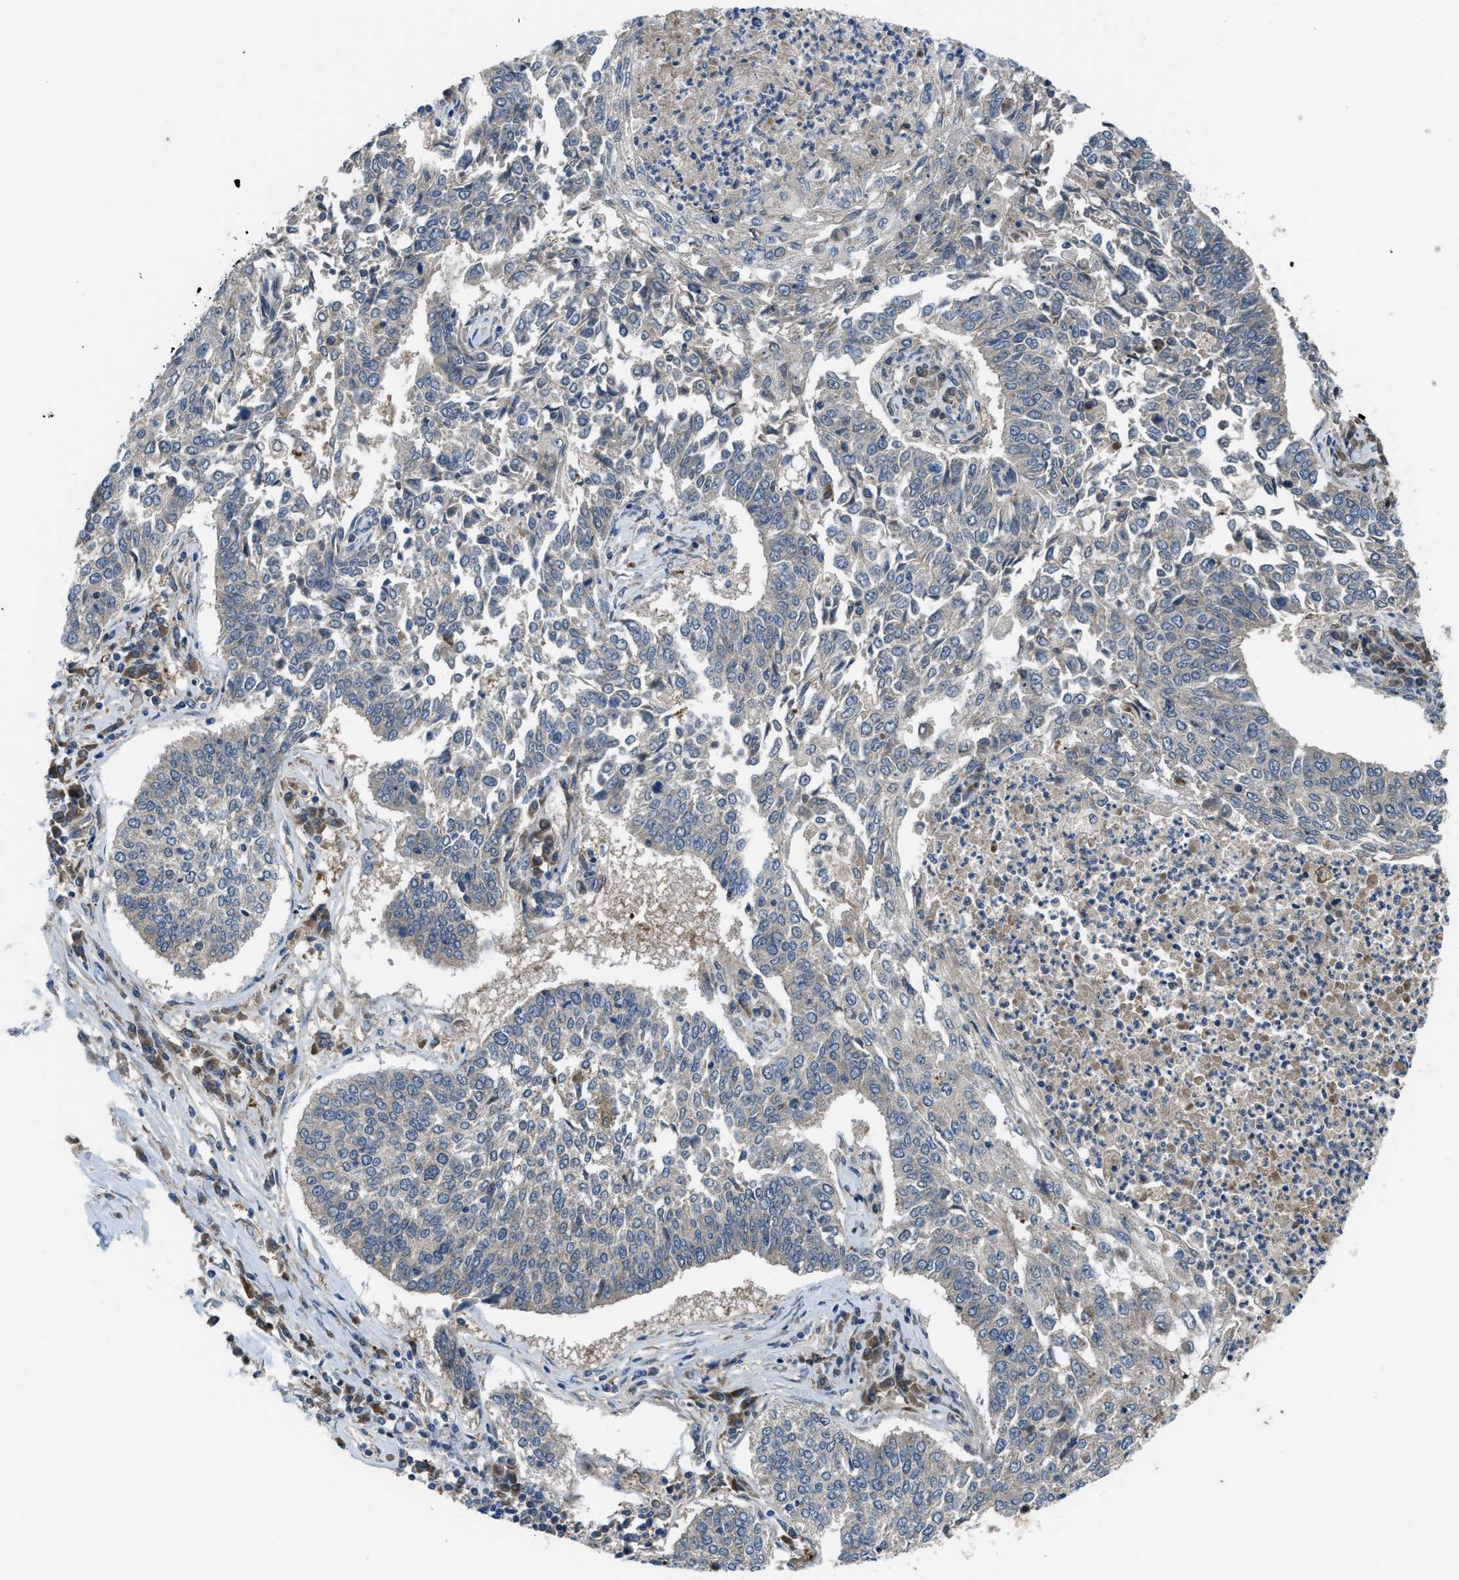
{"staining": {"intensity": "negative", "quantity": "none", "location": "none"}, "tissue": "lung cancer", "cell_type": "Tumor cells", "image_type": "cancer", "snomed": [{"axis": "morphology", "description": "Normal tissue, NOS"}, {"axis": "morphology", "description": "Squamous cell carcinoma, NOS"}, {"axis": "topography", "description": "Cartilage tissue"}, {"axis": "topography", "description": "Bronchus"}, {"axis": "topography", "description": "Lung"}], "caption": "The photomicrograph displays no significant positivity in tumor cells of lung cancer (squamous cell carcinoma).", "gene": "BAZ2B", "patient": {"sex": "female", "age": 49}}